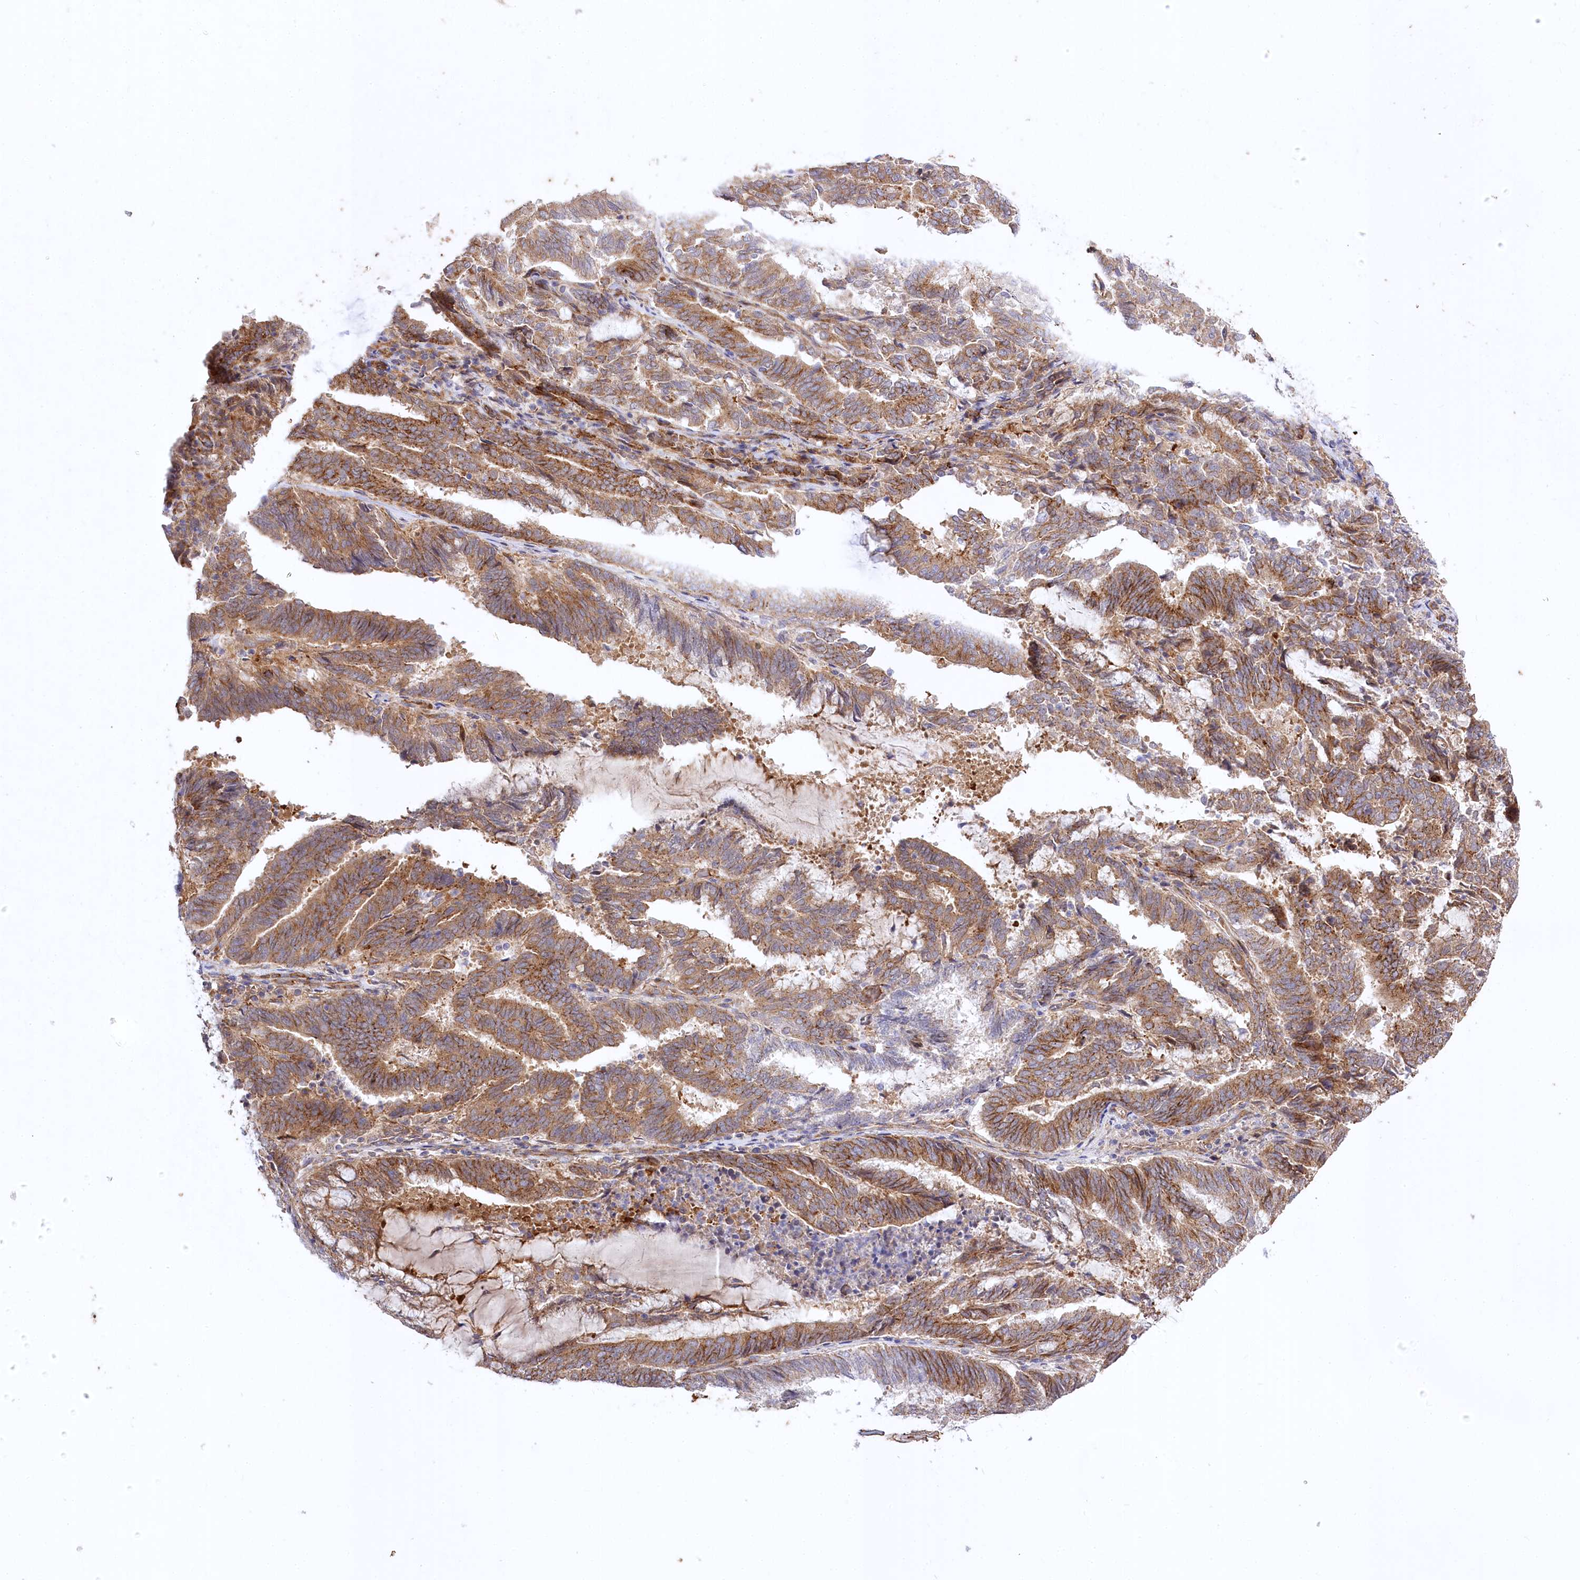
{"staining": {"intensity": "moderate", "quantity": ">75%", "location": "cytoplasmic/membranous"}, "tissue": "endometrial cancer", "cell_type": "Tumor cells", "image_type": "cancer", "snomed": [{"axis": "morphology", "description": "Adenocarcinoma, NOS"}, {"axis": "topography", "description": "Endometrium"}], "caption": "Endometrial cancer (adenocarcinoma) stained with immunohistochemistry (IHC) displays moderate cytoplasmic/membranous staining in about >75% of tumor cells. Ihc stains the protein in brown and the nuclei are stained blue.", "gene": "TRUB1", "patient": {"sex": "female", "age": 80}}